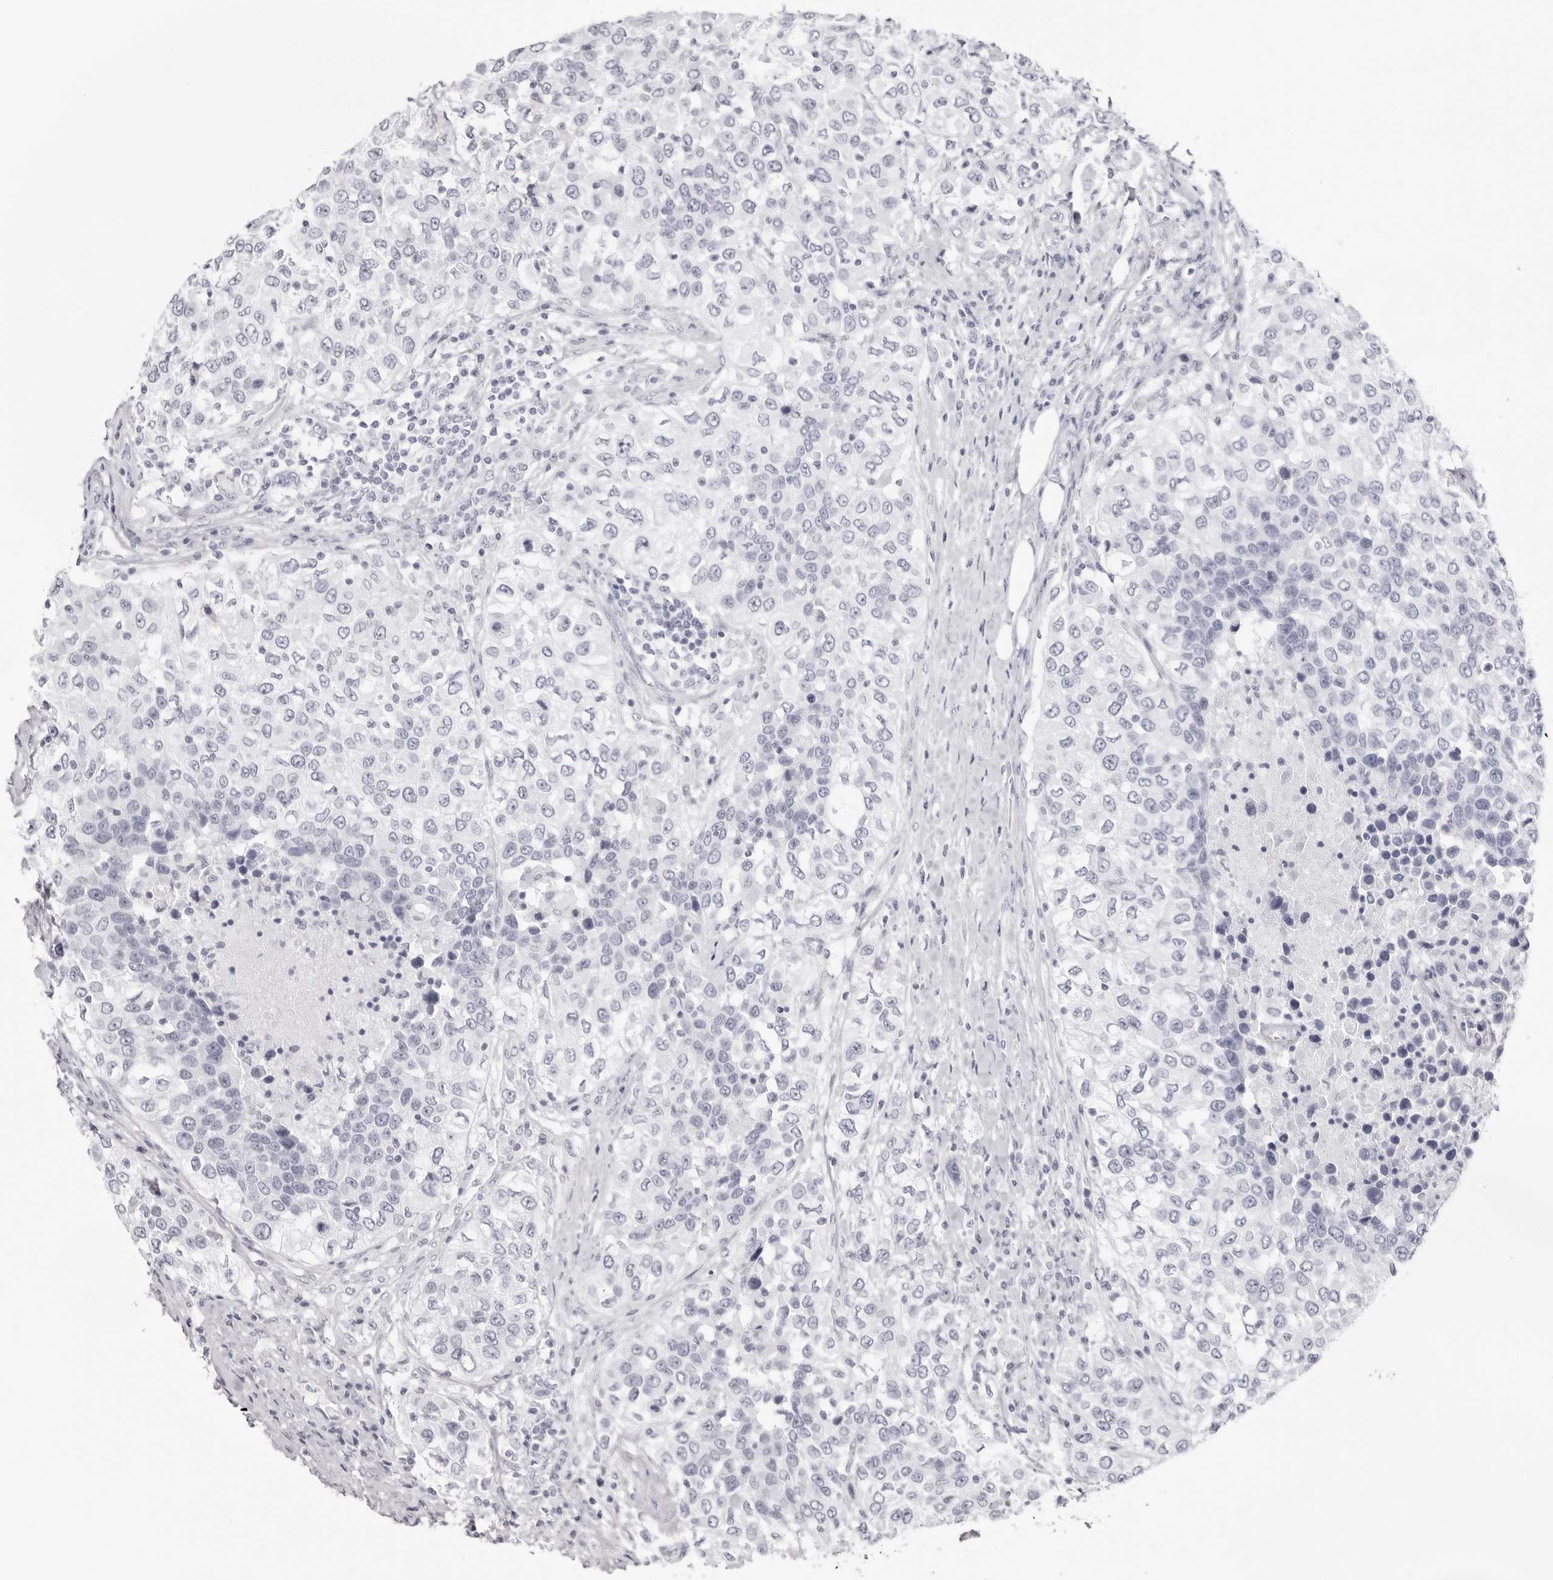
{"staining": {"intensity": "negative", "quantity": "none", "location": "none"}, "tissue": "urothelial cancer", "cell_type": "Tumor cells", "image_type": "cancer", "snomed": [{"axis": "morphology", "description": "Urothelial carcinoma, High grade"}, {"axis": "topography", "description": "Urinary bladder"}], "caption": "The micrograph shows no staining of tumor cells in urothelial cancer. The staining was performed using DAB (3,3'-diaminobenzidine) to visualize the protein expression in brown, while the nuclei were stained in blue with hematoxylin (Magnification: 20x).", "gene": "INSL3", "patient": {"sex": "female", "age": 80}}